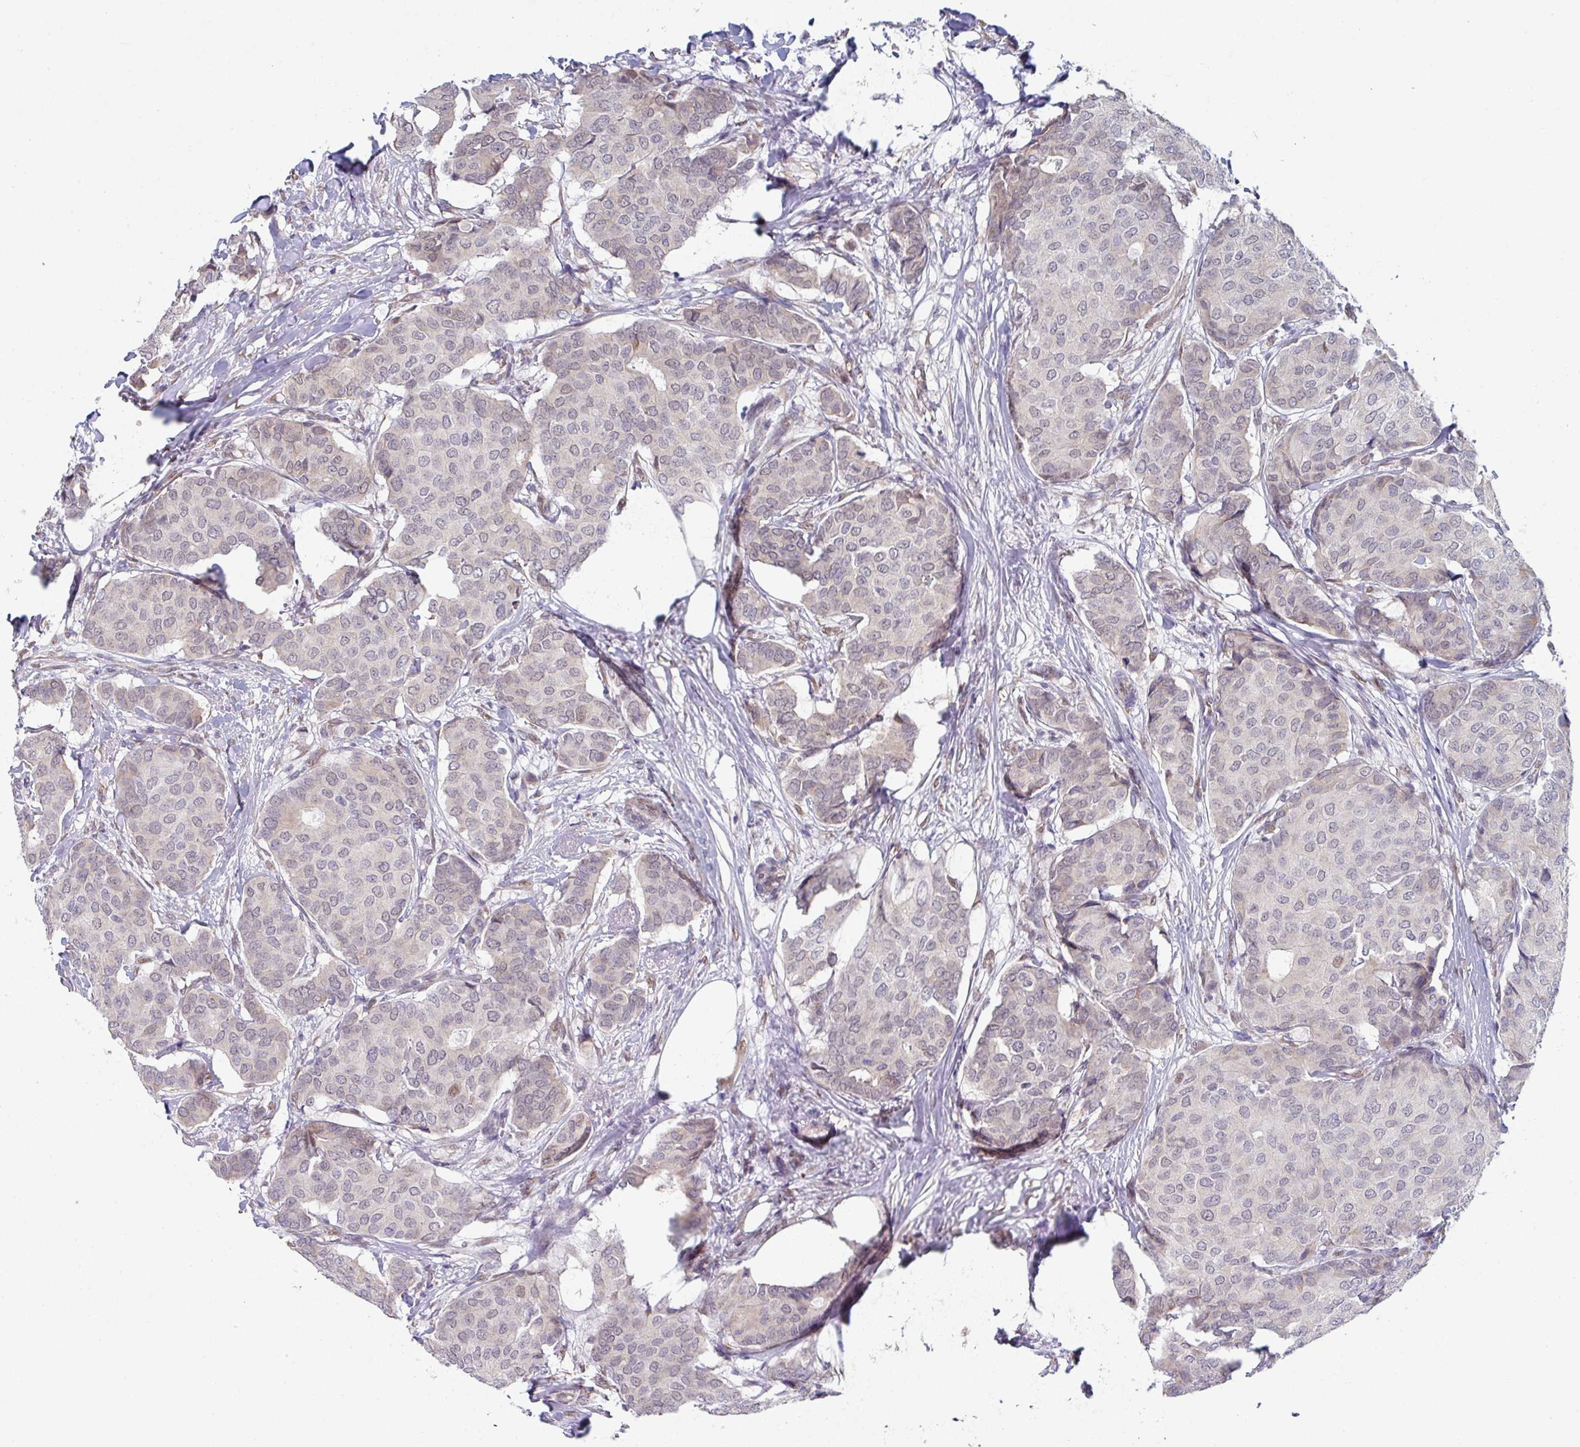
{"staining": {"intensity": "weak", "quantity": "<25%", "location": "nuclear"}, "tissue": "breast cancer", "cell_type": "Tumor cells", "image_type": "cancer", "snomed": [{"axis": "morphology", "description": "Duct carcinoma"}, {"axis": "topography", "description": "Breast"}], "caption": "The micrograph displays no significant staining in tumor cells of breast cancer. (DAB (3,3'-diaminobenzidine) IHC with hematoxylin counter stain).", "gene": "TMED5", "patient": {"sex": "female", "age": 75}}